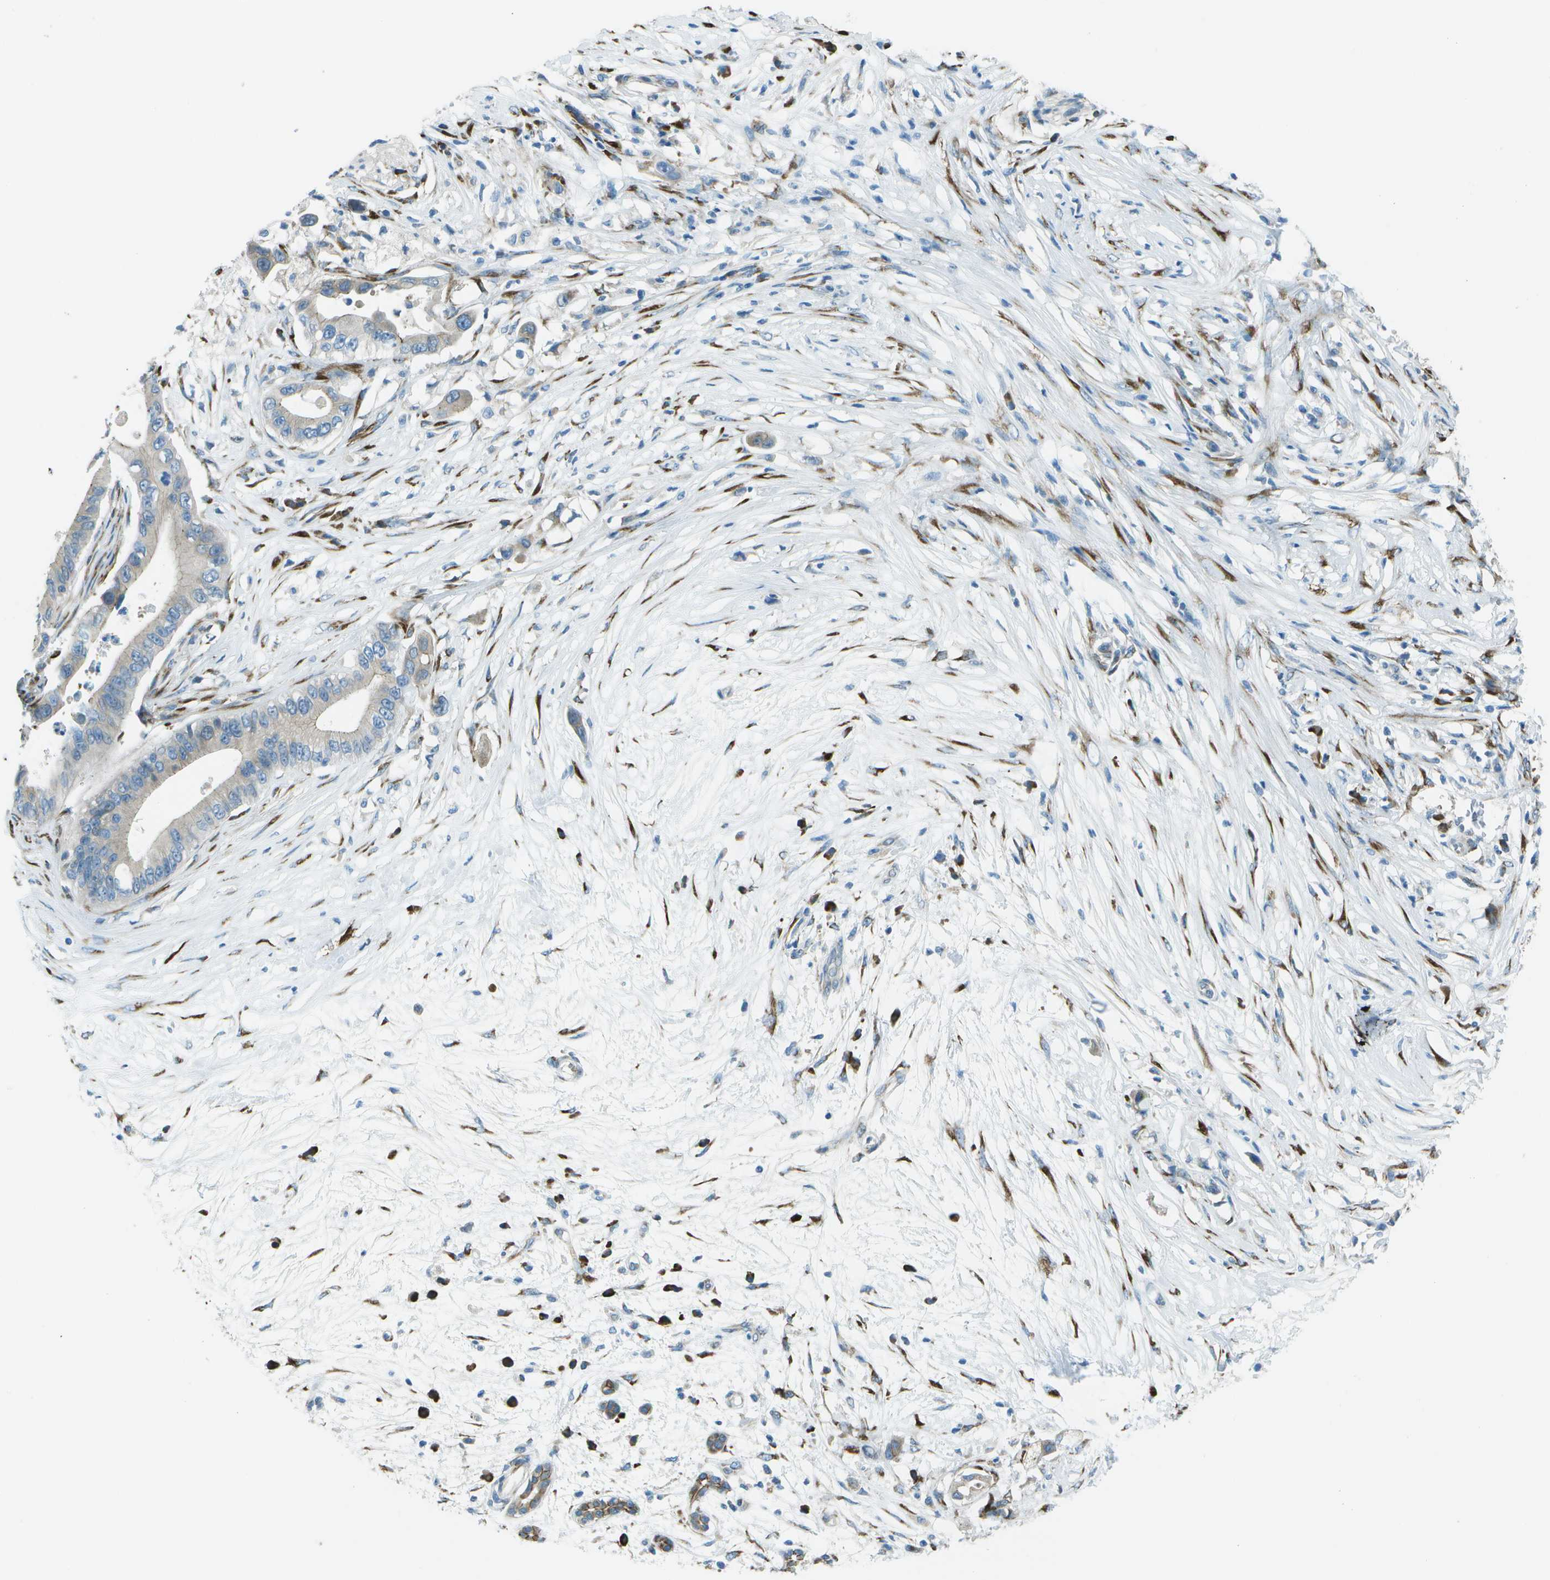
{"staining": {"intensity": "negative", "quantity": "none", "location": "none"}, "tissue": "pancreatic cancer", "cell_type": "Tumor cells", "image_type": "cancer", "snomed": [{"axis": "morphology", "description": "Adenocarcinoma, NOS"}, {"axis": "topography", "description": "Pancreas"}], "caption": "This is an immunohistochemistry image of adenocarcinoma (pancreatic). There is no staining in tumor cells.", "gene": "KCTD3", "patient": {"sex": "male", "age": 77}}